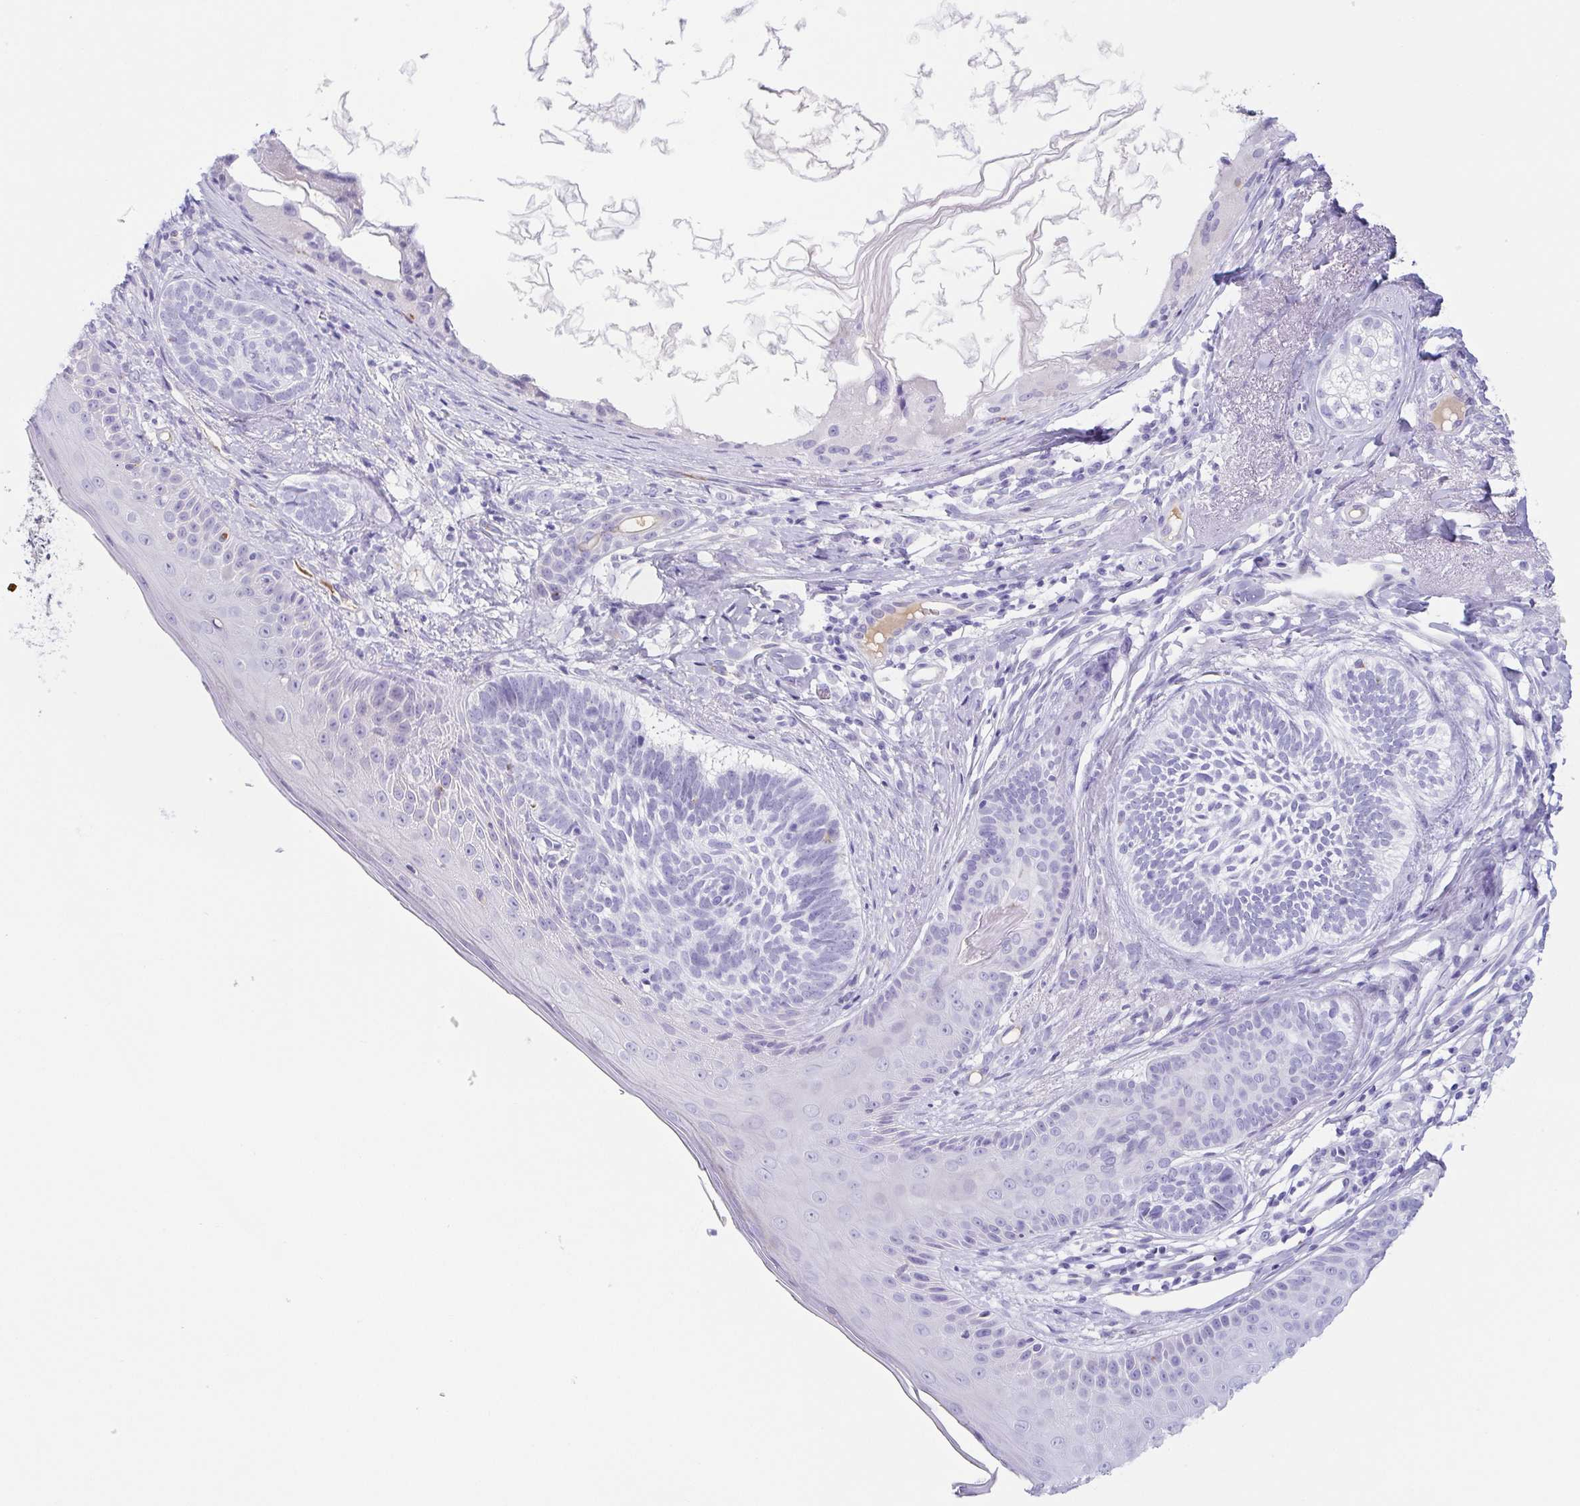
{"staining": {"intensity": "negative", "quantity": "none", "location": "none"}, "tissue": "skin cancer", "cell_type": "Tumor cells", "image_type": "cancer", "snomed": [{"axis": "morphology", "description": "Basal cell carcinoma"}, {"axis": "topography", "description": "Skin"}], "caption": "The histopathology image reveals no staining of tumor cells in basal cell carcinoma (skin).", "gene": "LDLRAD1", "patient": {"sex": "female", "age": 74}}